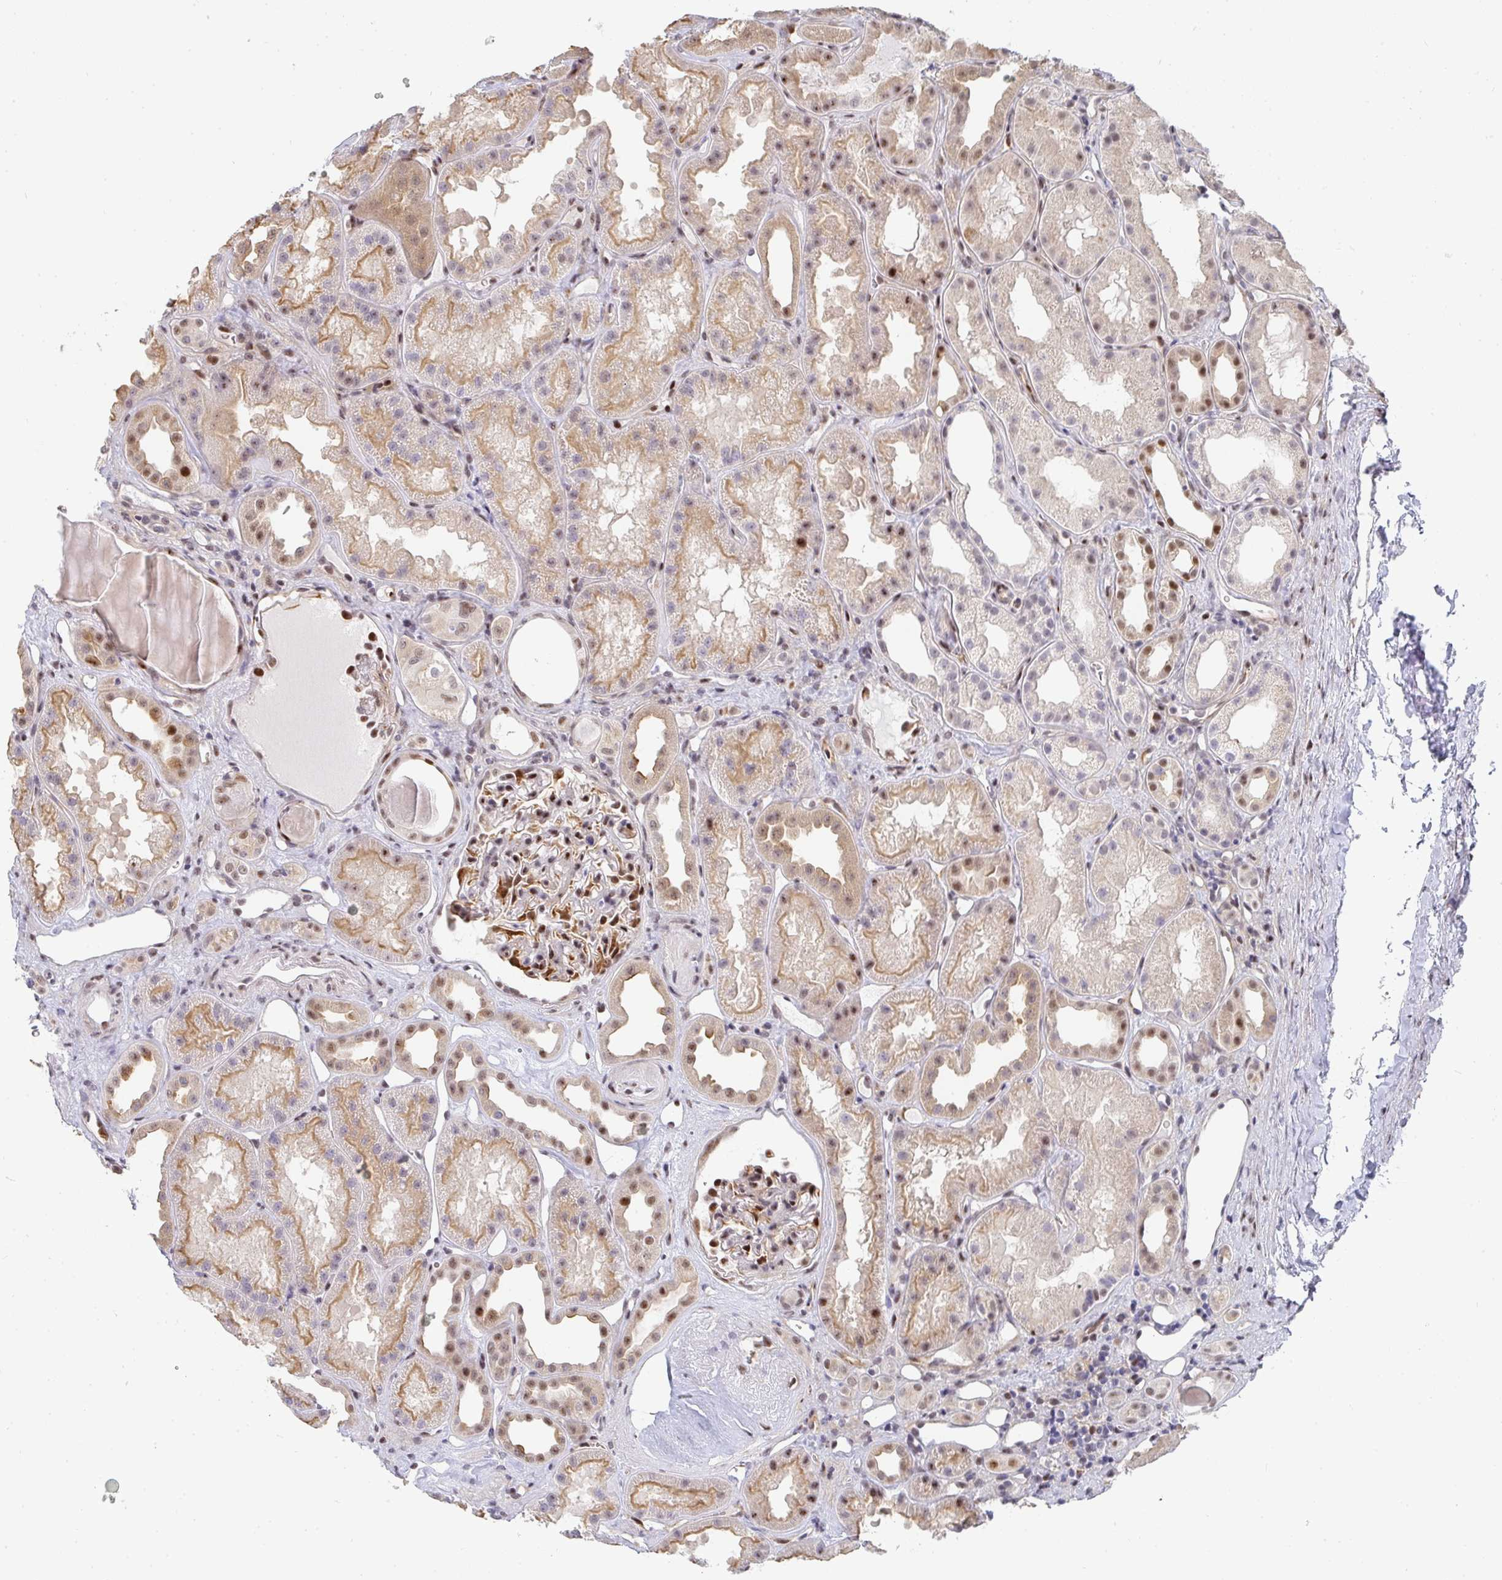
{"staining": {"intensity": "strong", "quantity": "25%-75%", "location": "nuclear"}, "tissue": "kidney", "cell_type": "Cells in glomeruli", "image_type": "normal", "snomed": [{"axis": "morphology", "description": "Normal tissue, NOS"}, {"axis": "topography", "description": "Kidney"}], "caption": "Kidney stained with a brown dye exhibits strong nuclear positive expression in approximately 25%-75% of cells in glomeruli.", "gene": "ZIC3", "patient": {"sex": "male", "age": 61}}